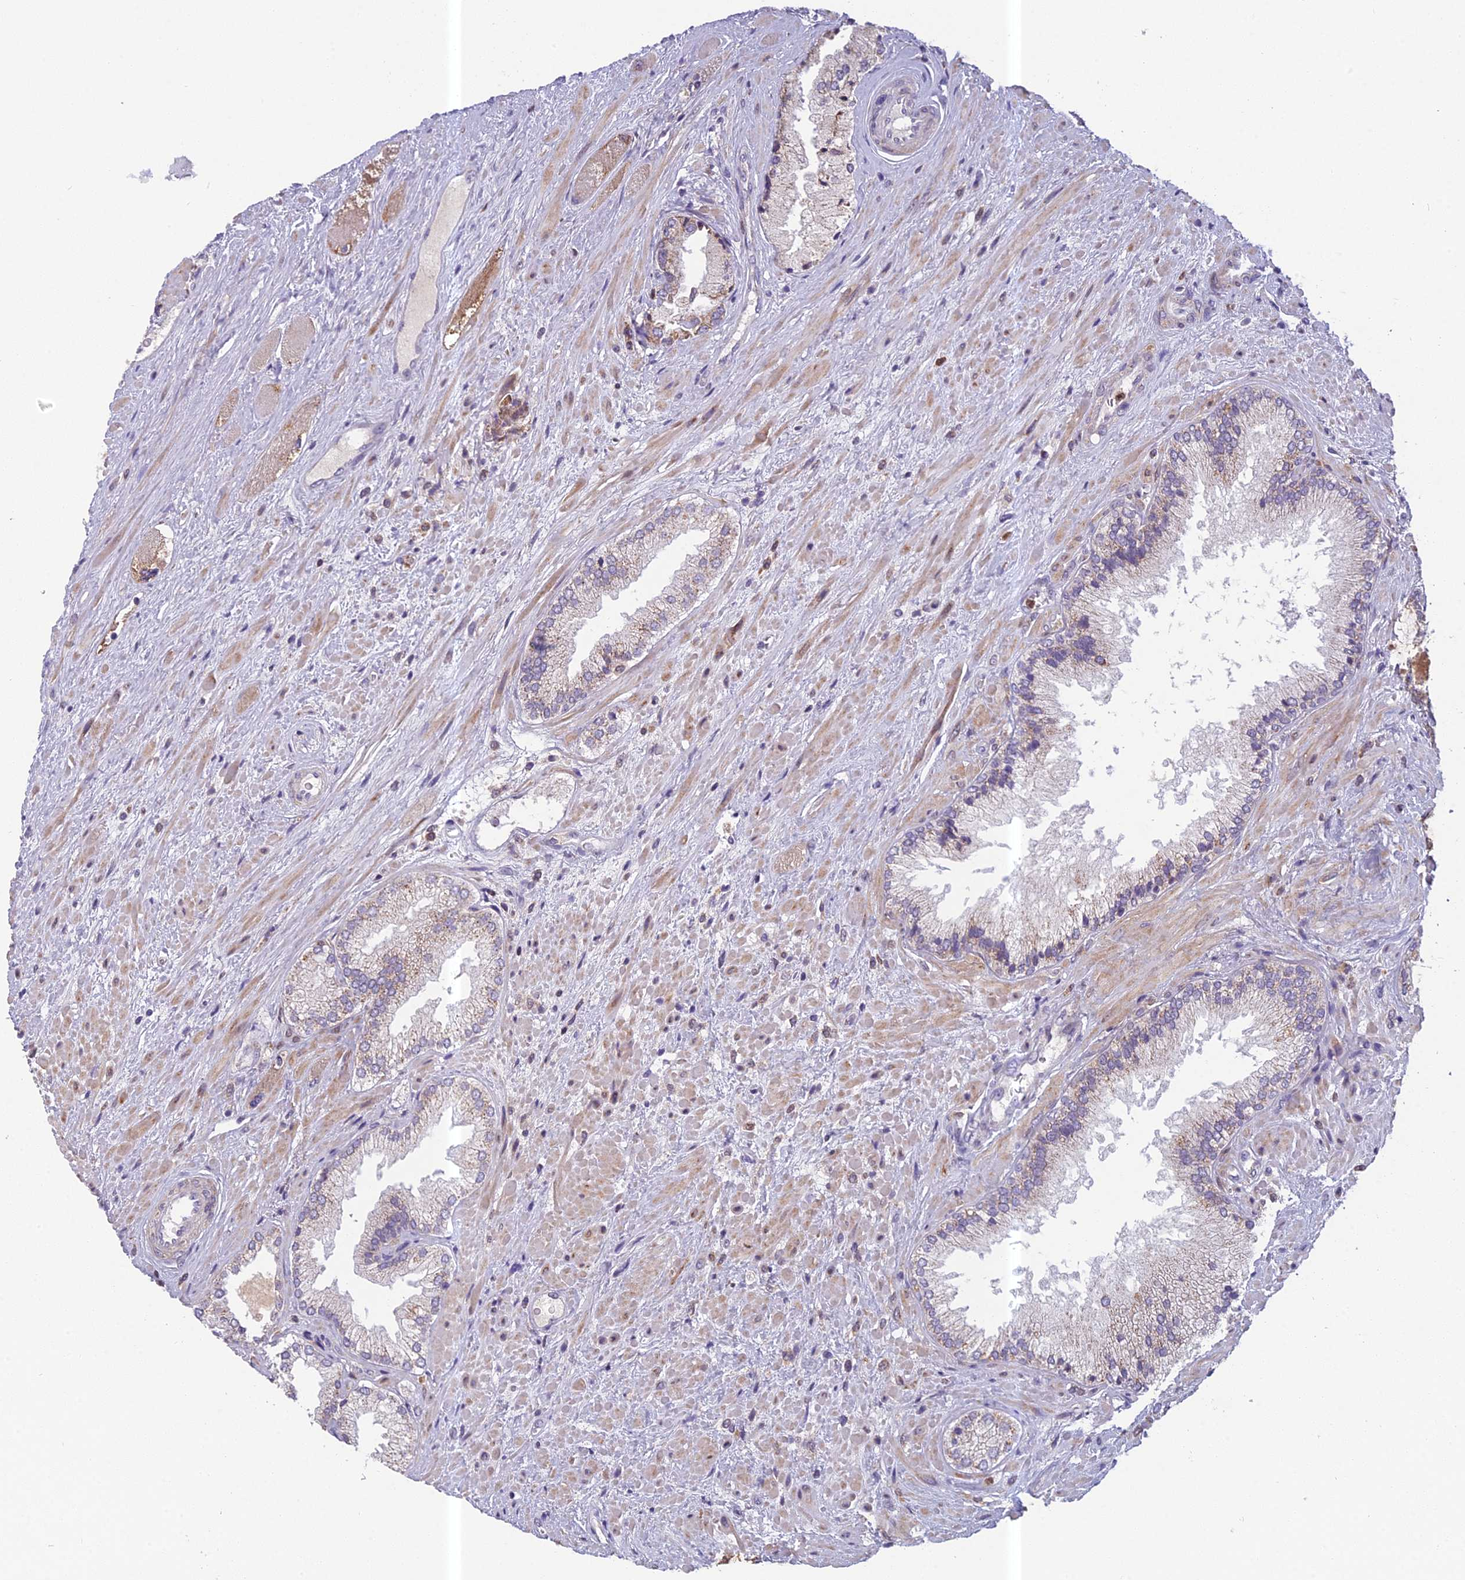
{"staining": {"intensity": "weak", "quantity": "<25%", "location": "cytoplasmic/membranous"}, "tissue": "prostate cancer", "cell_type": "Tumor cells", "image_type": "cancer", "snomed": [{"axis": "morphology", "description": "Adenocarcinoma, High grade"}, {"axis": "topography", "description": "Prostate"}], "caption": "Tumor cells show no significant positivity in high-grade adenocarcinoma (prostate). (Stains: DAB (3,3'-diaminobenzidine) immunohistochemistry with hematoxylin counter stain, Microscopy: brightfield microscopy at high magnification).", "gene": "ENSG00000188897", "patient": {"sex": "male", "age": 71}}